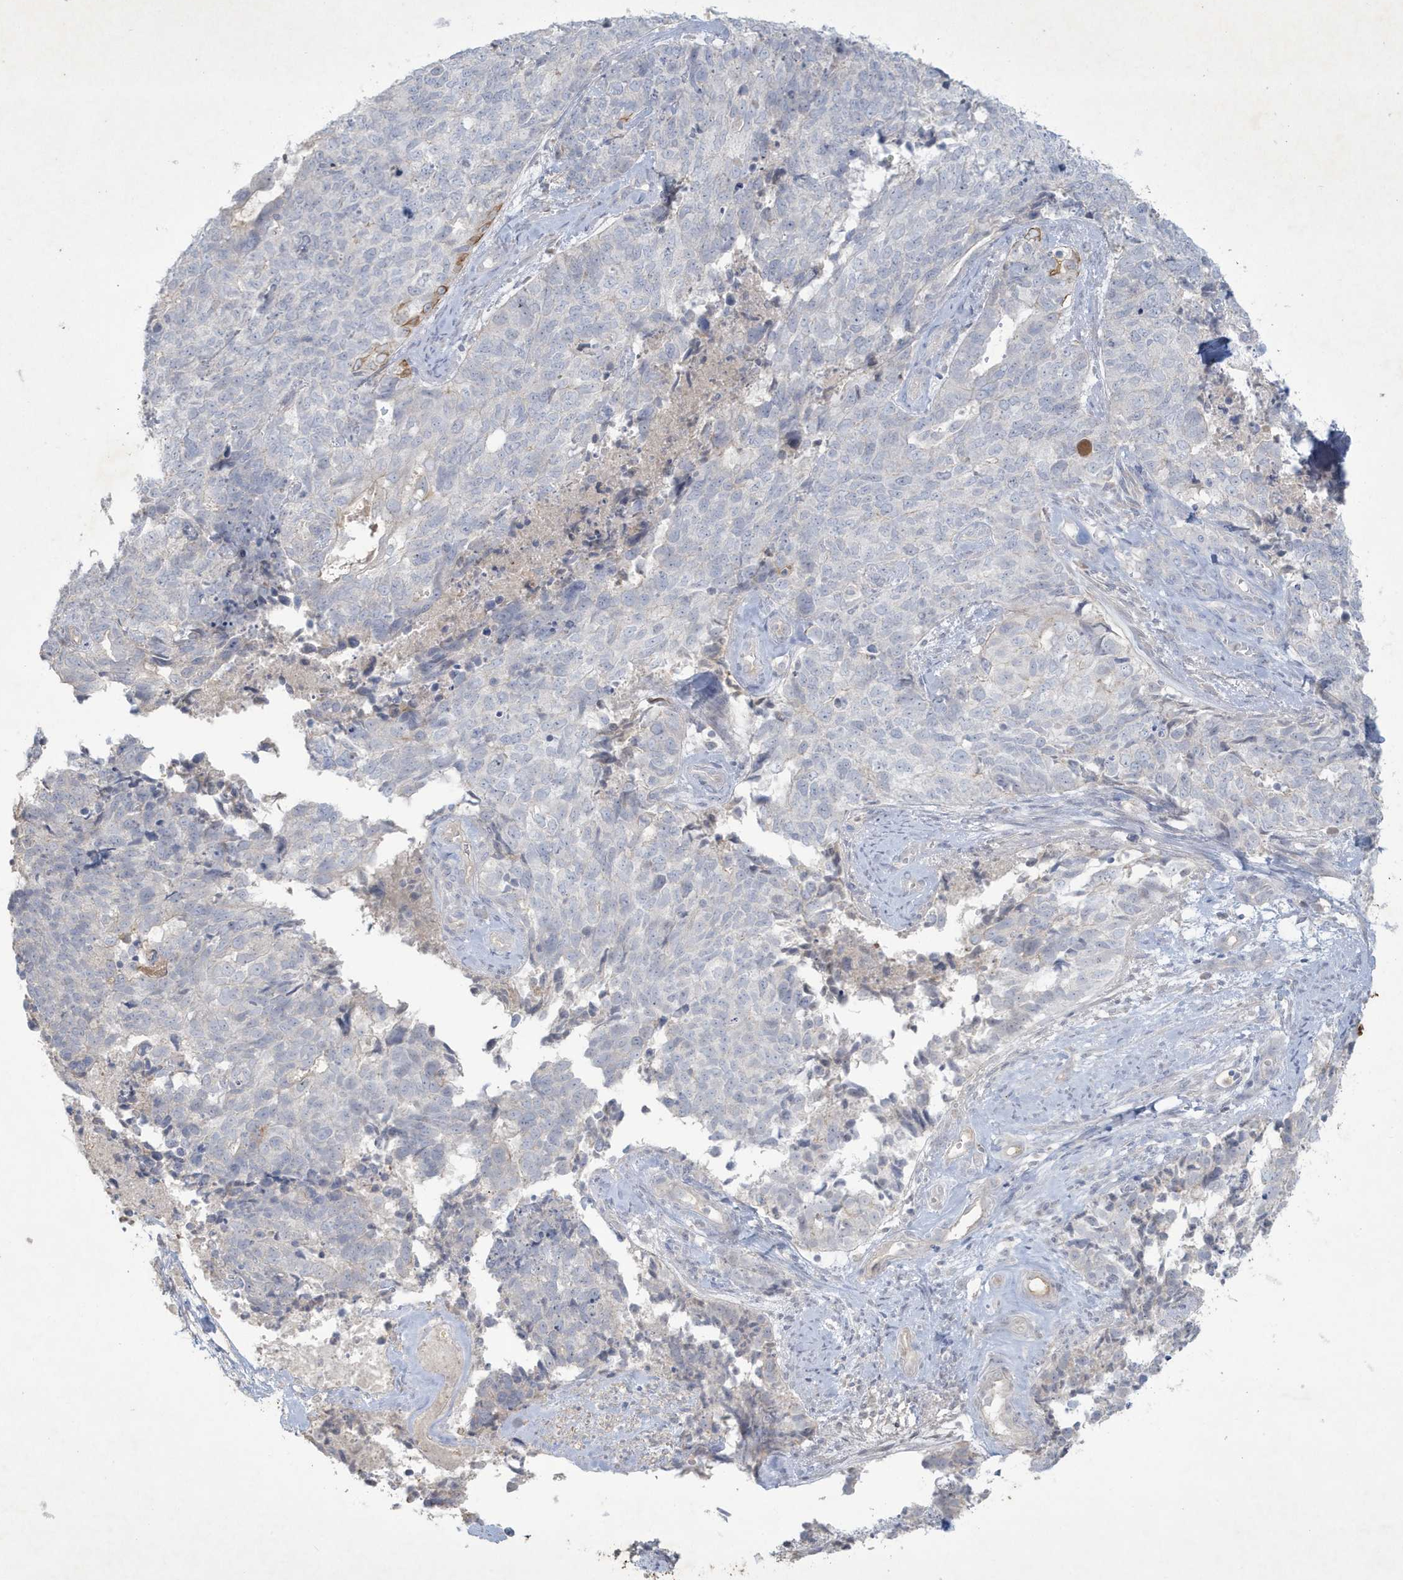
{"staining": {"intensity": "weak", "quantity": "<25%", "location": "cytoplasmic/membranous"}, "tissue": "cervical cancer", "cell_type": "Tumor cells", "image_type": "cancer", "snomed": [{"axis": "morphology", "description": "Squamous cell carcinoma, NOS"}, {"axis": "topography", "description": "Cervix"}], "caption": "Photomicrograph shows no protein positivity in tumor cells of cervical cancer (squamous cell carcinoma) tissue.", "gene": "CCDC24", "patient": {"sex": "female", "age": 63}}